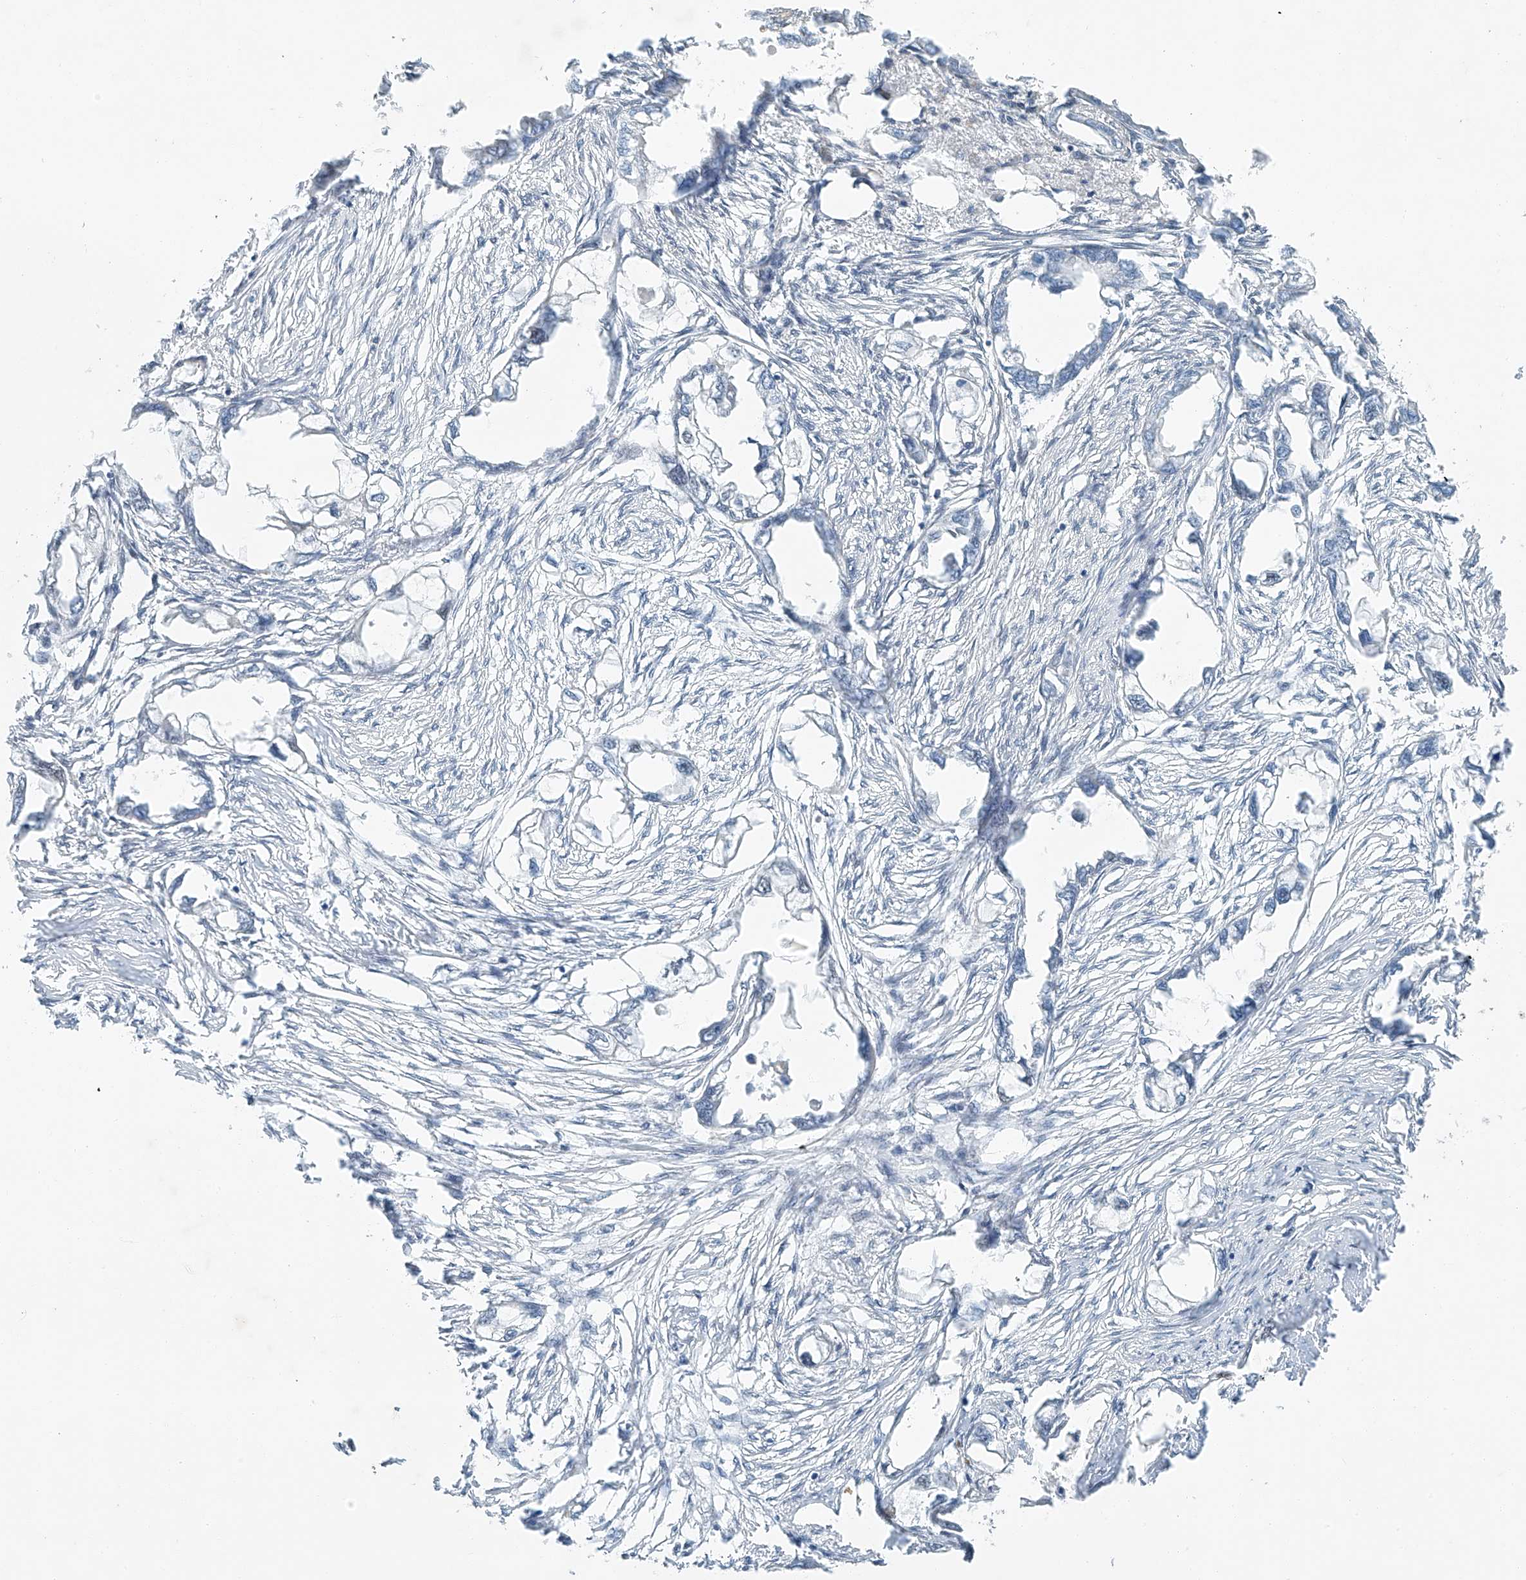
{"staining": {"intensity": "negative", "quantity": "none", "location": "none"}, "tissue": "endometrial cancer", "cell_type": "Tumor cells", "image_type": "cancer", "snomed": [{"axis": "morphology", "description": "Adenocarcinoma, NOS"}, {"axis": "morphology", "description": "Adenocarcinoma, metastatic, NOS"}, {"axis": "topography", "description": "Adipose tissue"}, {"axis": "topography", "description": "Endometrium"}], "caption": "High power microscopy micrograph of an immunohistochemistry photomicrograph of endometrial metastatic adenocarcinoma, revealing no significant expression in tumor cells.", "gene": "TAF8", "patient": {"sex": "female", "age": 67}}